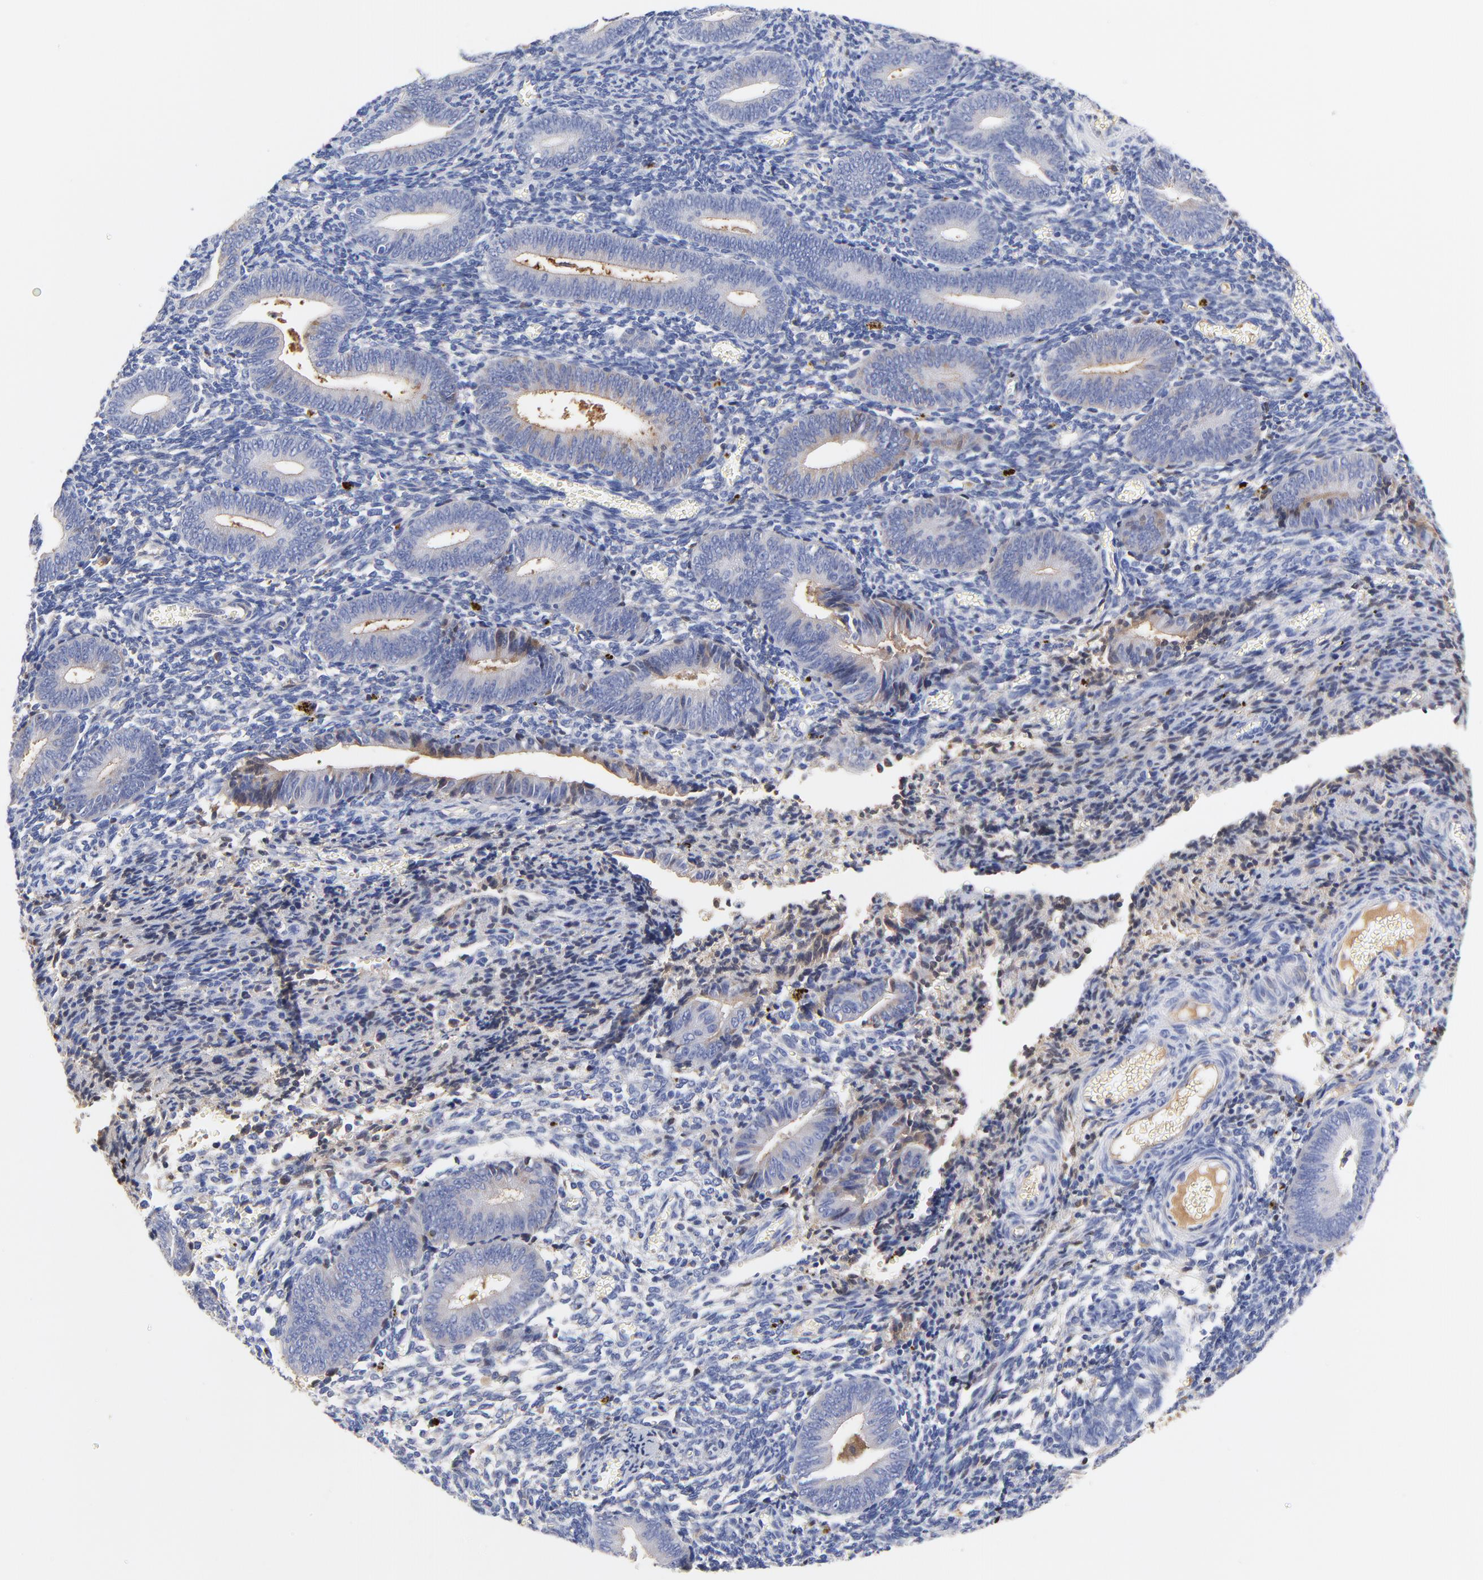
{"staining": {"intensity": "weak", "quantity": "<25%", "location": "cytoplasmic/membranous"}, "tissue": "endometrium", "cell_type": "Cells in endometrial stroma", "image_type": "normal", "snomed": [{"axis": "morphology", "description": "Normal tissue, NOS"}, {"axis": "topography", "description": "Uterus"}, {"axis": "topography", "description": "Endometrium"}], "caption": "The micrograph reveals no staining of cells in endometrial stroma in normal endometrium.", "gene": "IGLV3", "patient": {"sex": "female", "age": 33}}